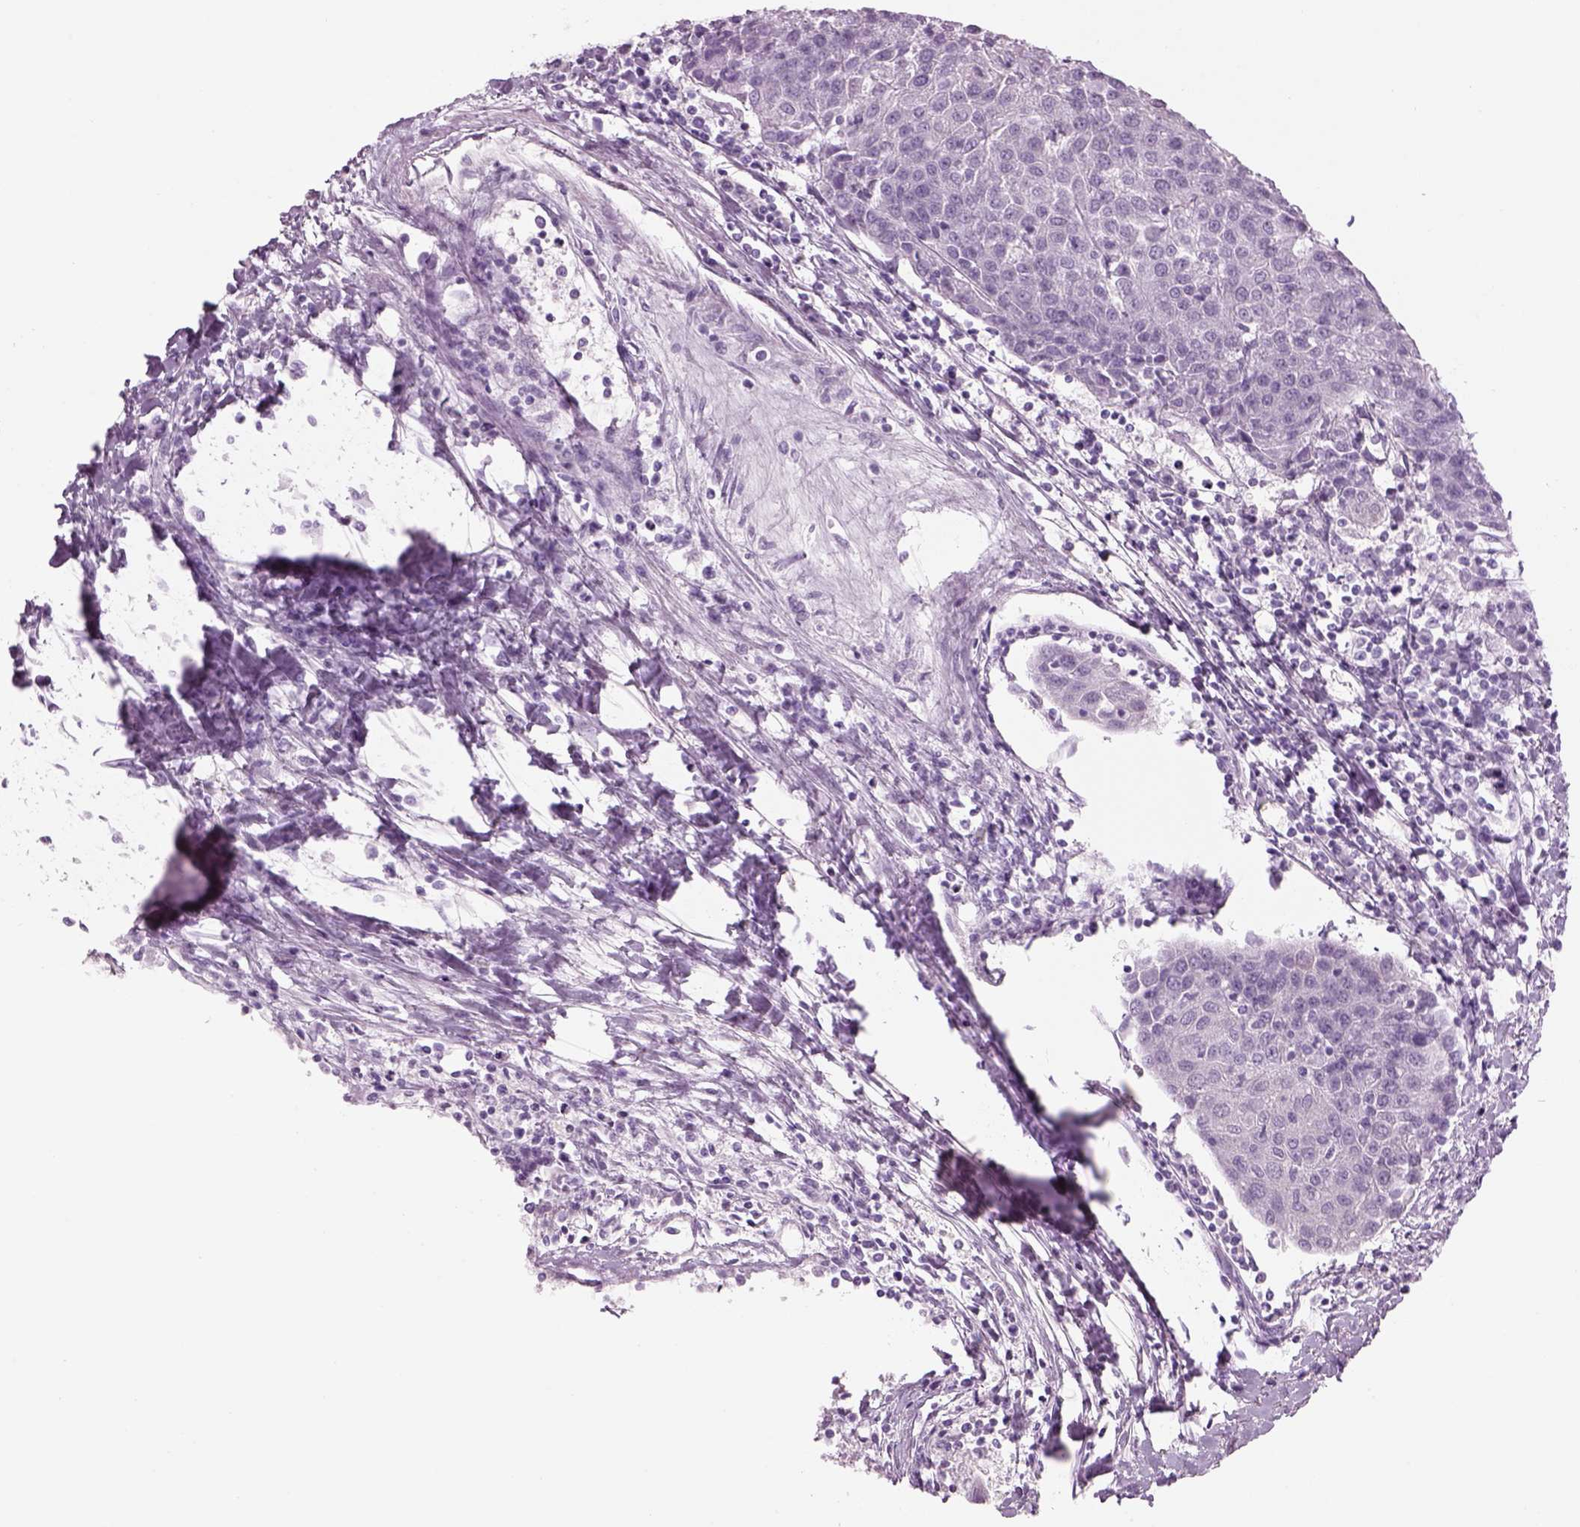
{"staining": {"intensity": "negative", "quantity": "none", "location": "none"}, "tissue": "urothelial cancer", "cell_type": "Tumor cells", "image_type": "cancer", "snomed": [{"axis": "morphology", "description": "Urothelial carcinoma, High grade"}, {"axis": "topography", "description": "Urinary bladder"}], "caption": "This is a histopathology image of IHC staining of urothelial cancer, which shows no staining in tumor cells.", "gene": "GAS2L2", "patient": {"sex": "female", "age": 85}}